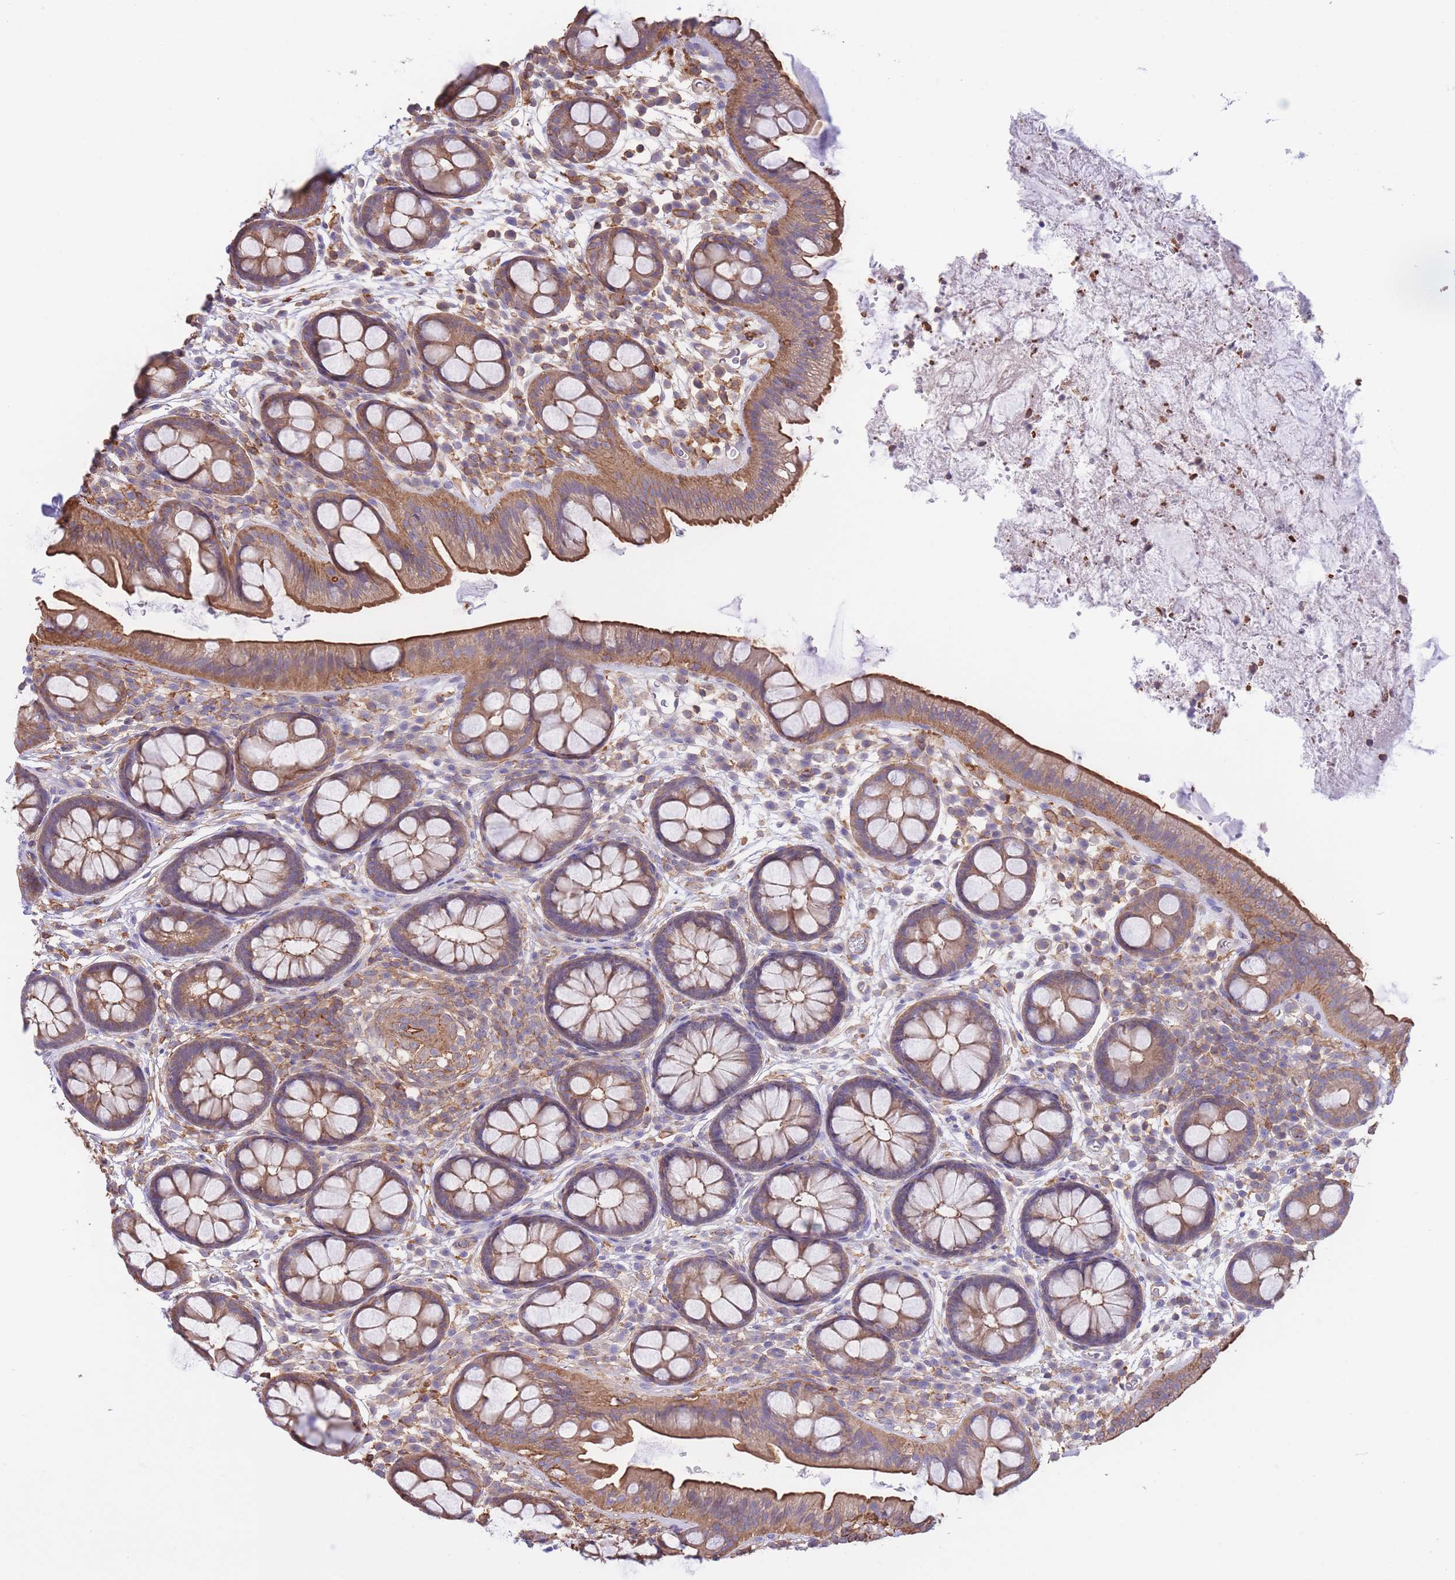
{"staining": {"intensity": "moderate", "quantity": ">75%", "location": "cytoplasmic/membranous"}, "tissue": "rectum", "cell_type": "Glandular cells", "image_type": "normal", "snomed": [{"axis": "morphology", "description": "Normal tissue, NOS"}, {"axis": "topography", "description": "Rectum"}, {"axis": "topography", "description": "Peripheral nerve tissue"}], "caption": "The micrograph displays immunohistochemical staining of benign rectum. There is moderate cytoplasmic/membranous staining is seen in about >75% of glandular cells. The staining is performed using DAB (3,3'-diaminobenzidine) brown chromogen to label protein expression. The nuclei are counter-stained blue using hematoxylin.", "gene": "LRRN4CL", "patient": {"sex": "female", "age": 69}}